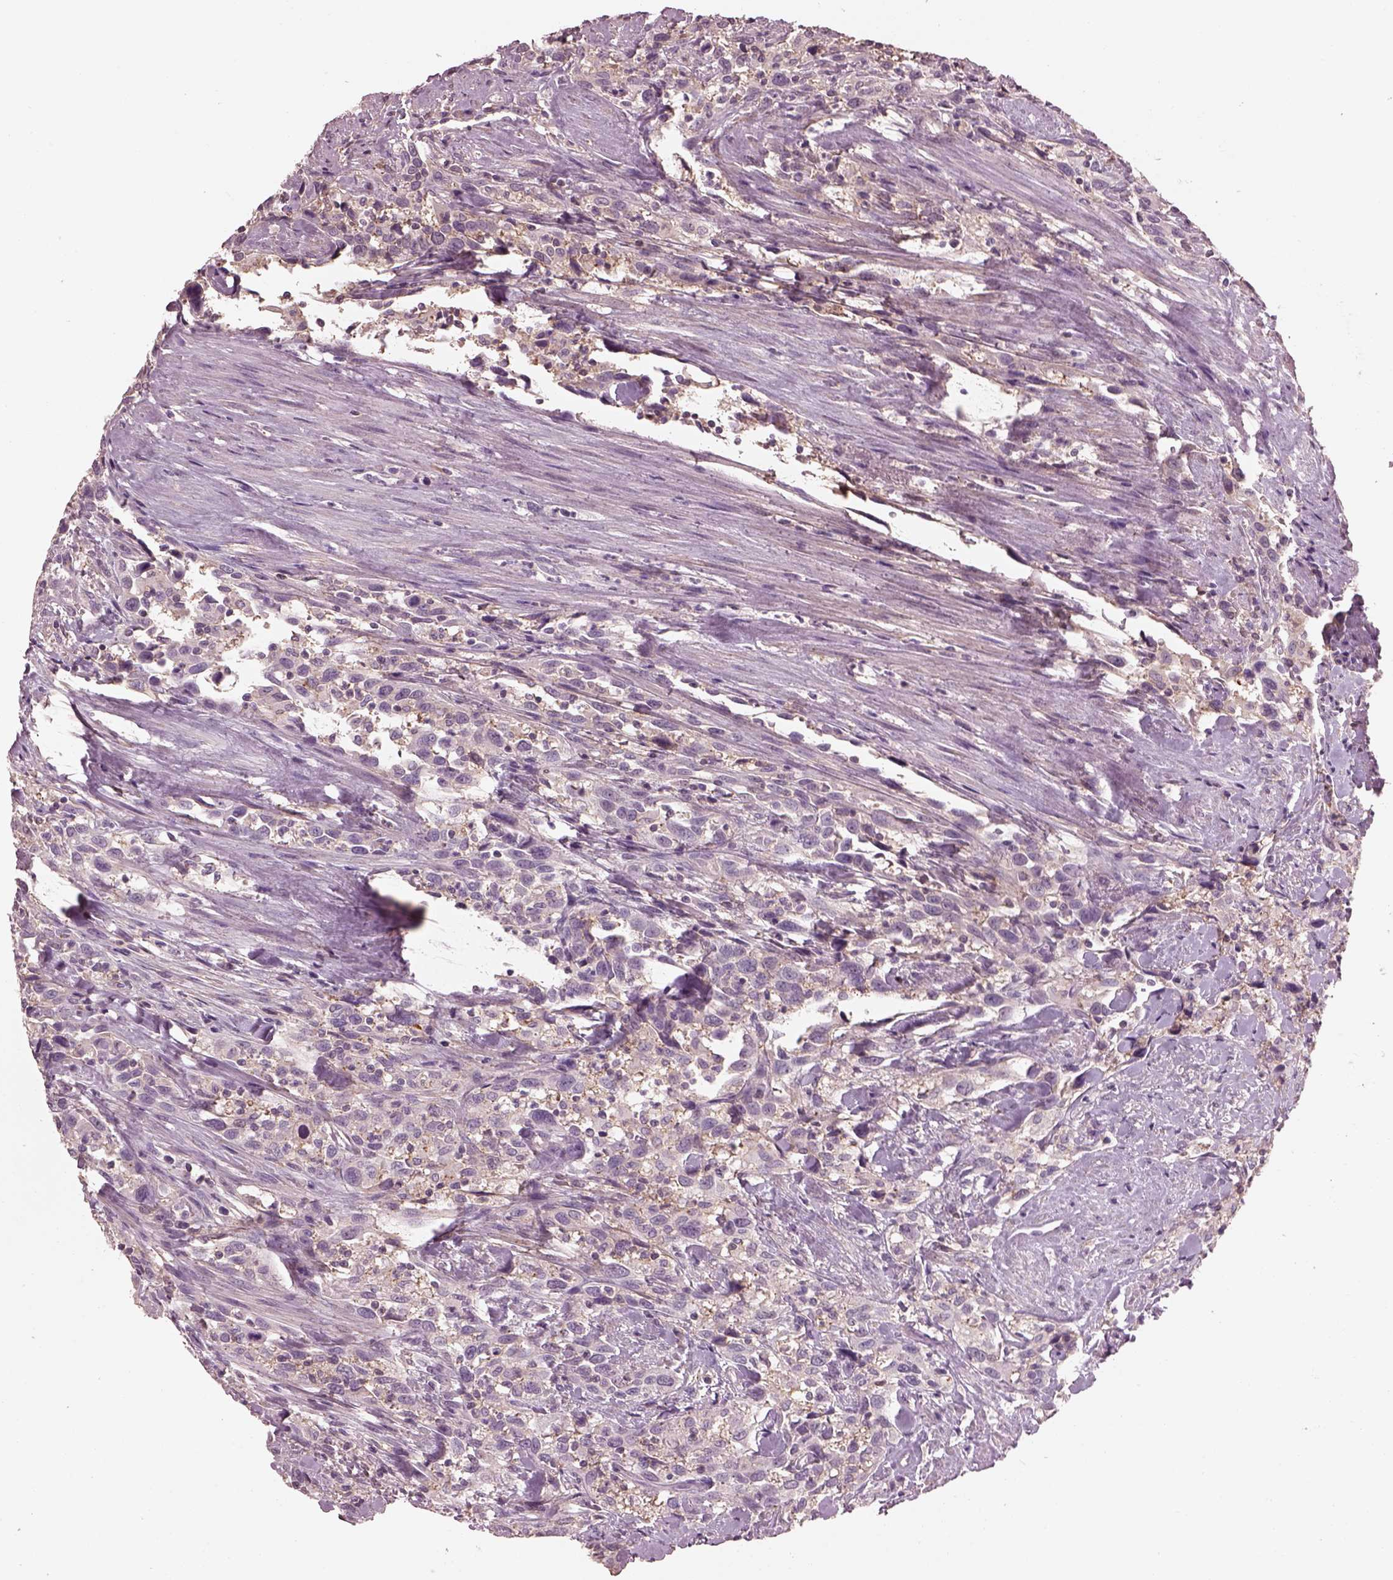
{"staining": {"intensity": "negative", "quantity": "none", "location": "none"}, "tissue": "urothelial cancer", "cell_type": "Tumor cells", "image_type": "cancer", "snomed": [{"axis": "morphology", "description": "Urothelial carcinoma, NOS"}, {"axis": "morphology", "description": "Urothelial carcinoma, High grade"}, {"axis": "topography", "description": "Urinary bladder"}], "caption": "Immunohistochemistry (IHC) photomicrograph of transitional cell carcinoma stained for a protein (brown), which displays no expression in tumor cells.", "gene": "SRI", "patient": {"sex": "female", "age": 64}}